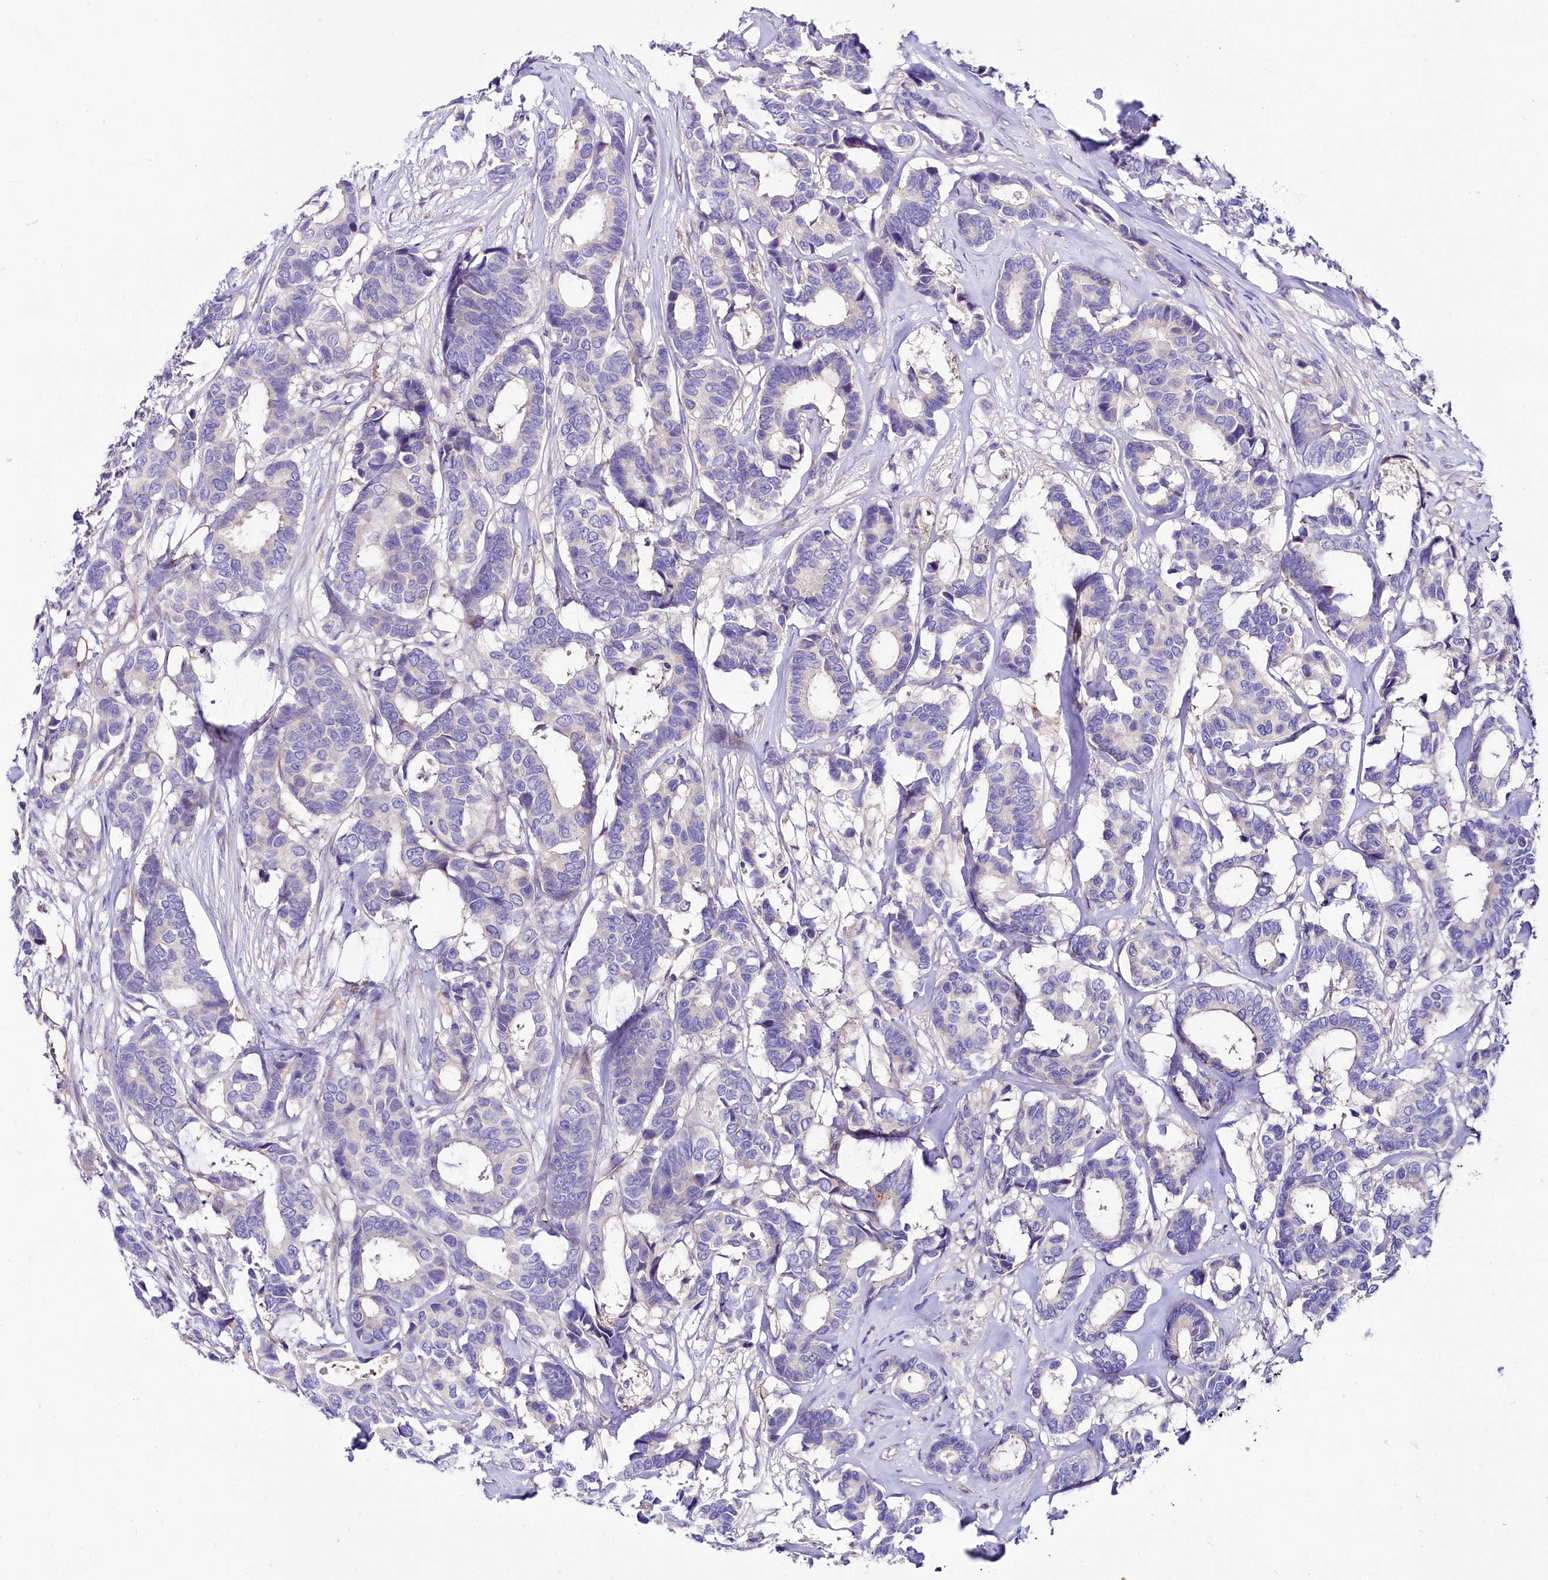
{"staining": {"intensity": "negative", "quantity": "none", "location": "none"}, "tissue": "breast cancer", "cell_type": "Tumor cells", "image_type": "cancer", "snomed": [{"axis": "morphology", "description": "Duct carcinoma"}, {"axis": "topography", "description": "Breast"}], "caption": "A high-resolution image shows immunohistochemistry staining of breast invasive ductal carcinoma, which displays no significant staining in tumor cells.", "gene": "ABHD5", "patient": {"sex": "female", "age": 87}}